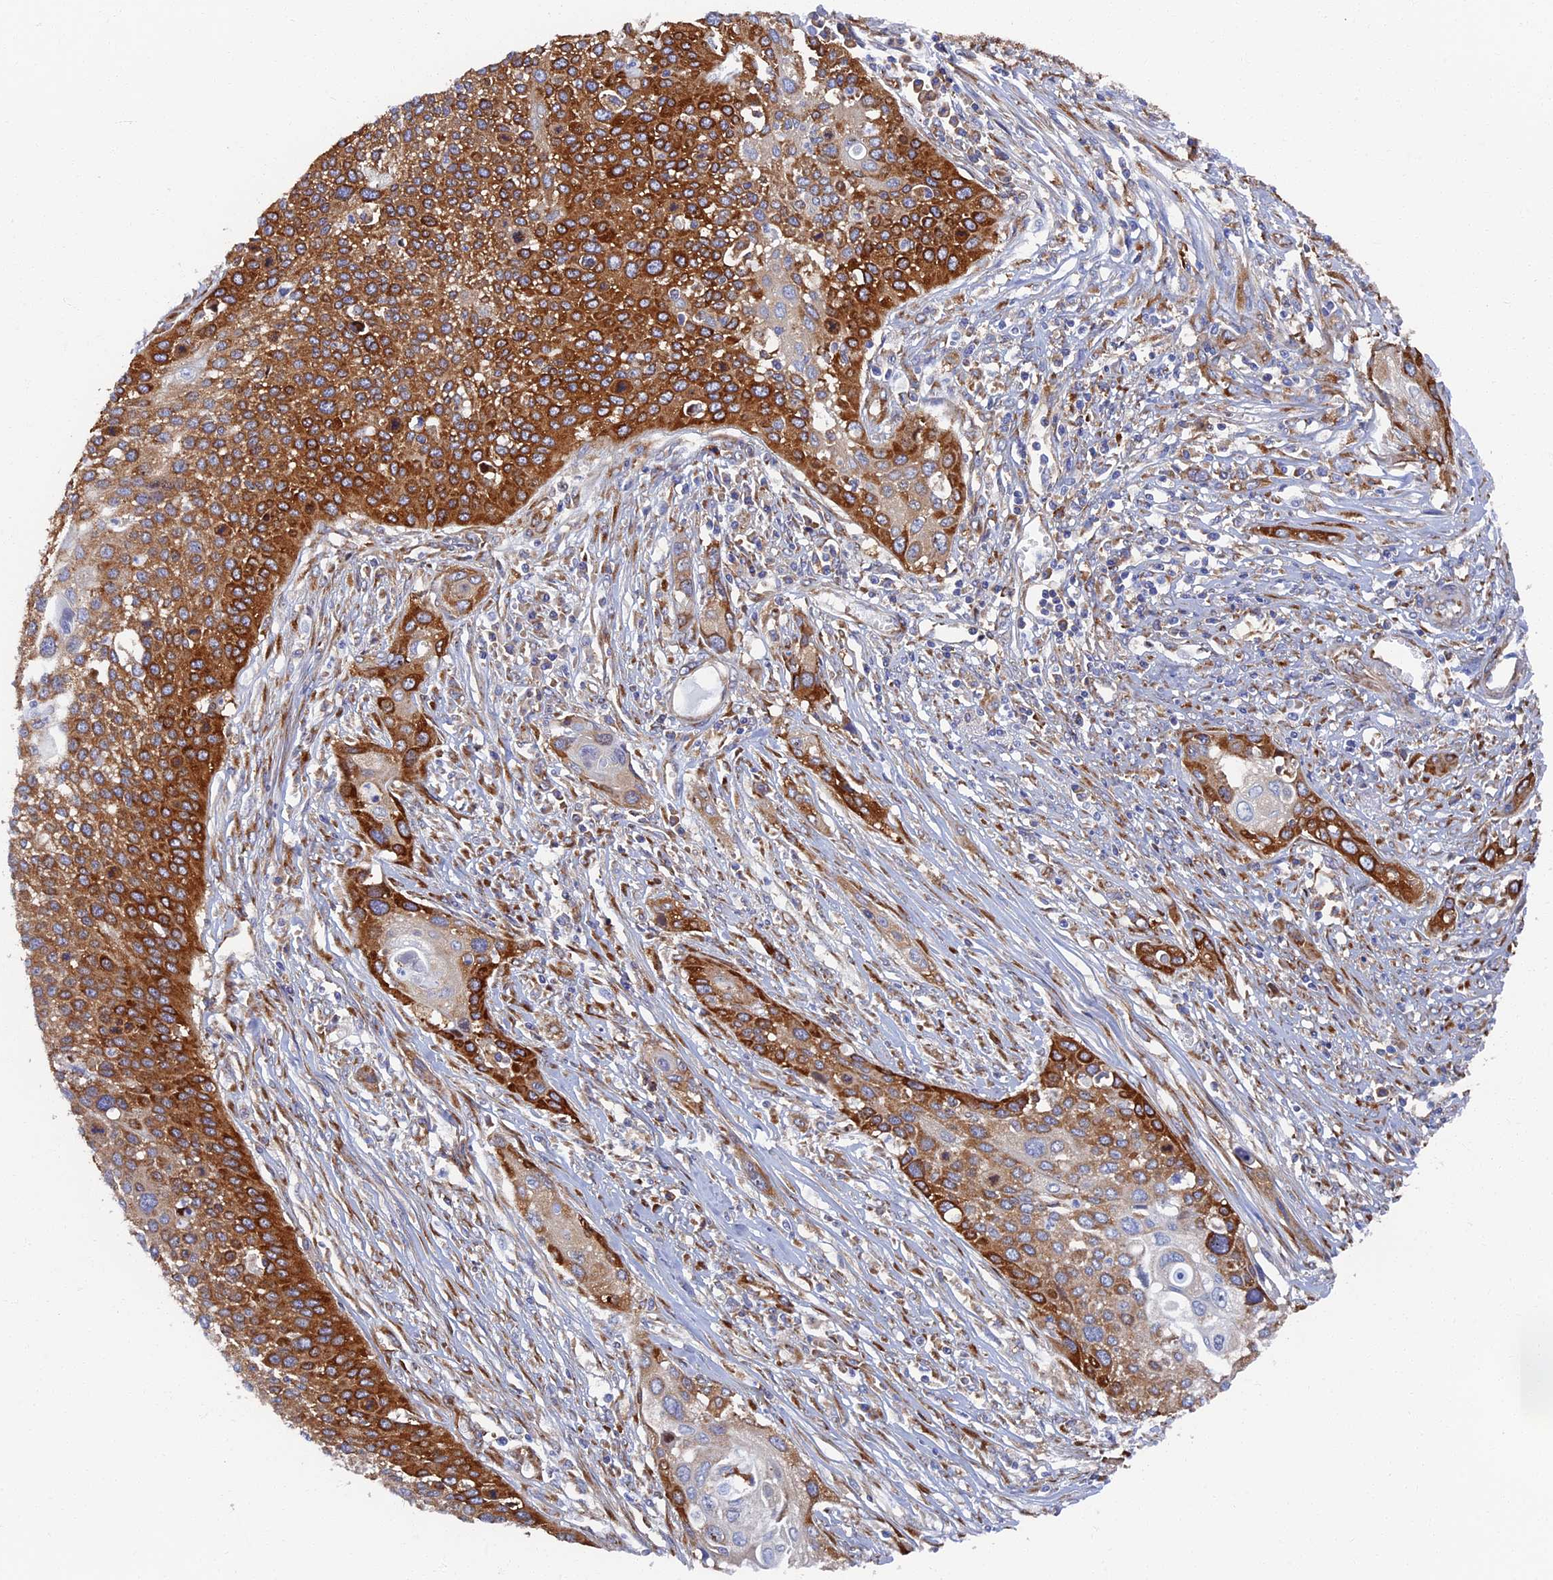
{"staining": {"intensity": "strong", "quantity": ">75%", "location": "cytoplasmic/membranous"}, "tissue": "cervical cancer", "cell_type": "Tumor cells", "image_type": "cancer", "snomed": [{"axis": "morphology", "description": "Squamous cell carcinoma, NOS"}, {"axis": "topography", "description": "Cervix"}], "caption": "Cervical cancer (squamous cell carcinoma) was stained to show a protein in brown. There is high levels of strong cytoplasmic/membranous positivity in approximately >75% of tumor cells.", "gene": "YBX1", "patient": {"sex": "female", "age": 34}}